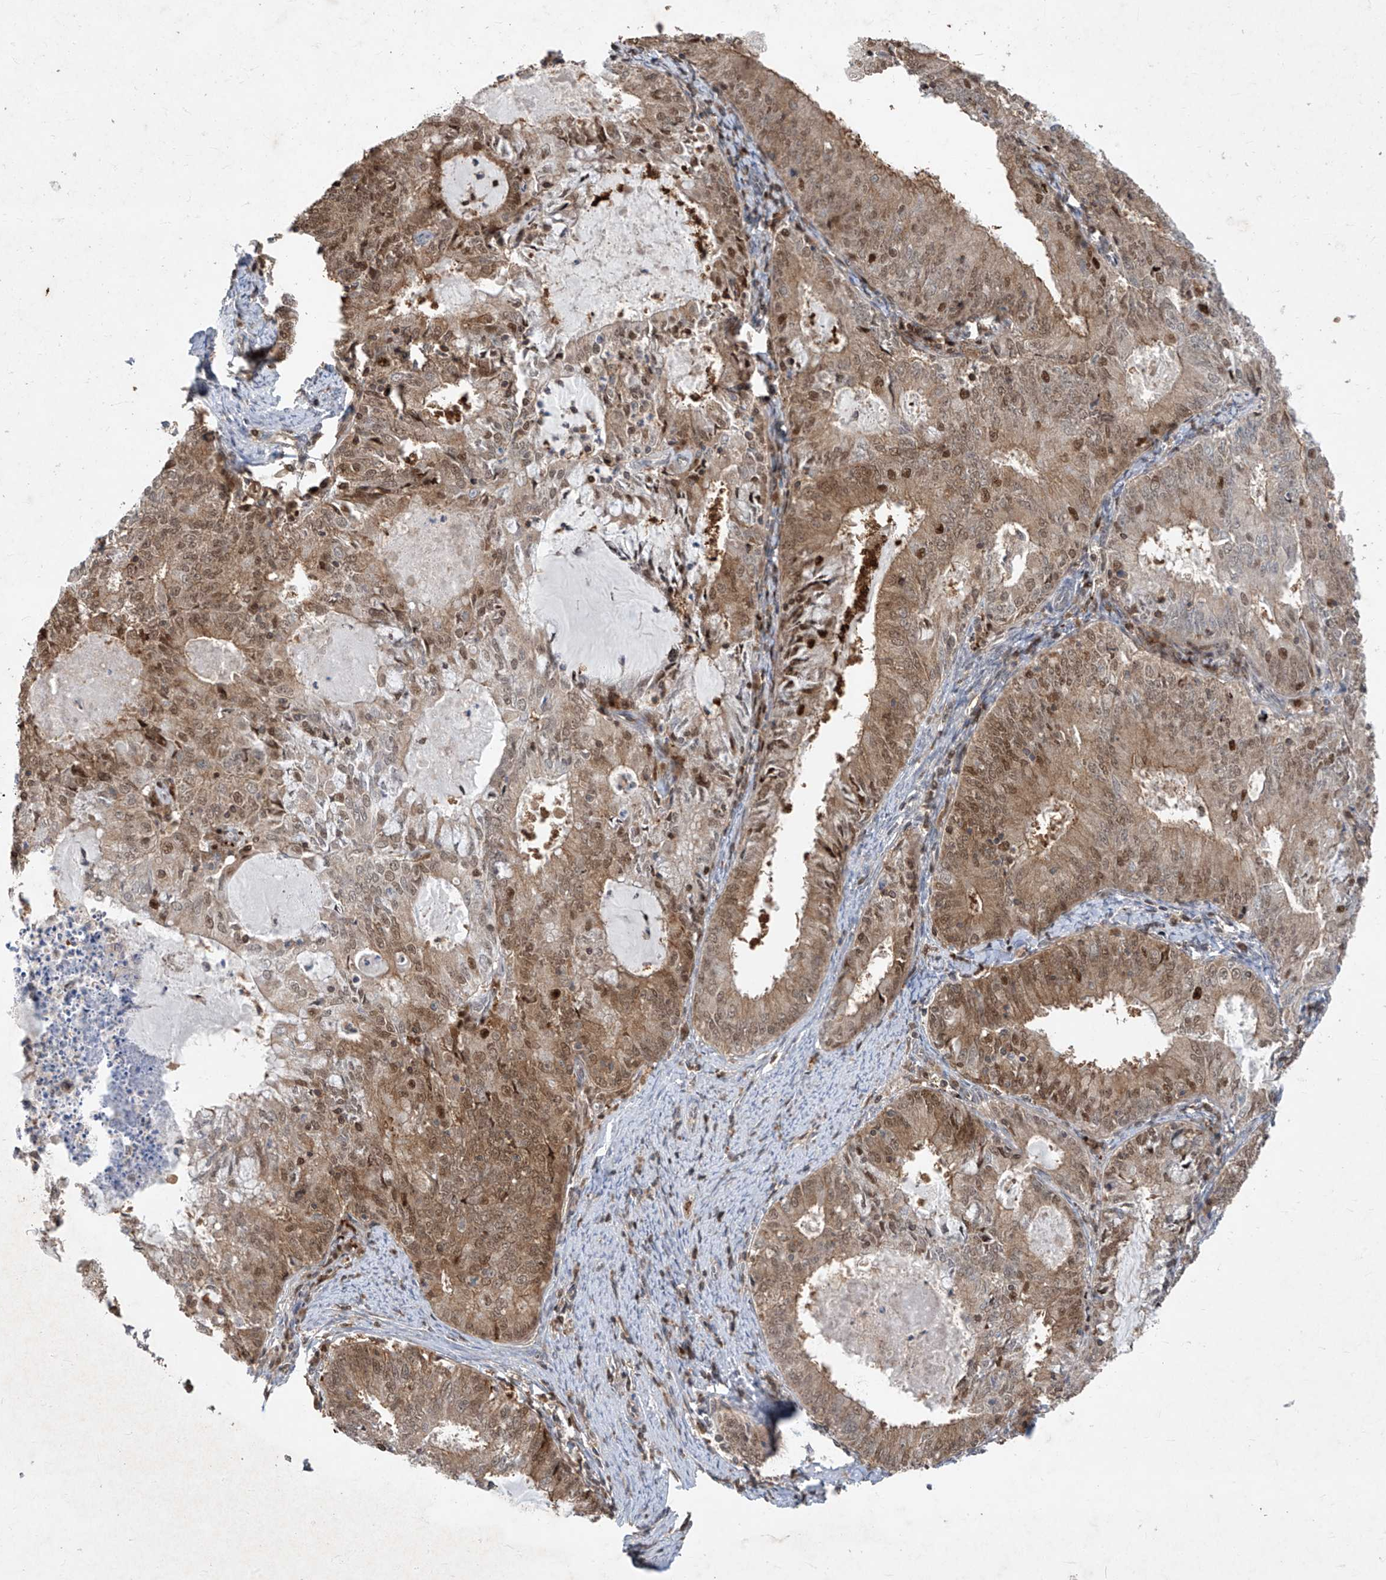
{"staining": {"intensity": "moderate", "quantity": "25%-75%", "location": "cytoplasmic/membranous,nuclear"}, "tissue": "endometrial cancer", "cell_type": "Tumor cells", "image_type": "cancer", "snomed": [{"axis": "morphology", "description": "Adenocarcinoma, NOS"}, {"axis": "topography", "description": "Endometrium"}], "caption": "Adenocarcinoma (endometrial) was stained to show a protein in brown. There is medium levels of moderate cytoplasmic/membranous and nuclear positivity in about 25%-75% of tumor cells.", "gene": "ZNF358", "patient": {"sex": "female", "age": 57}}